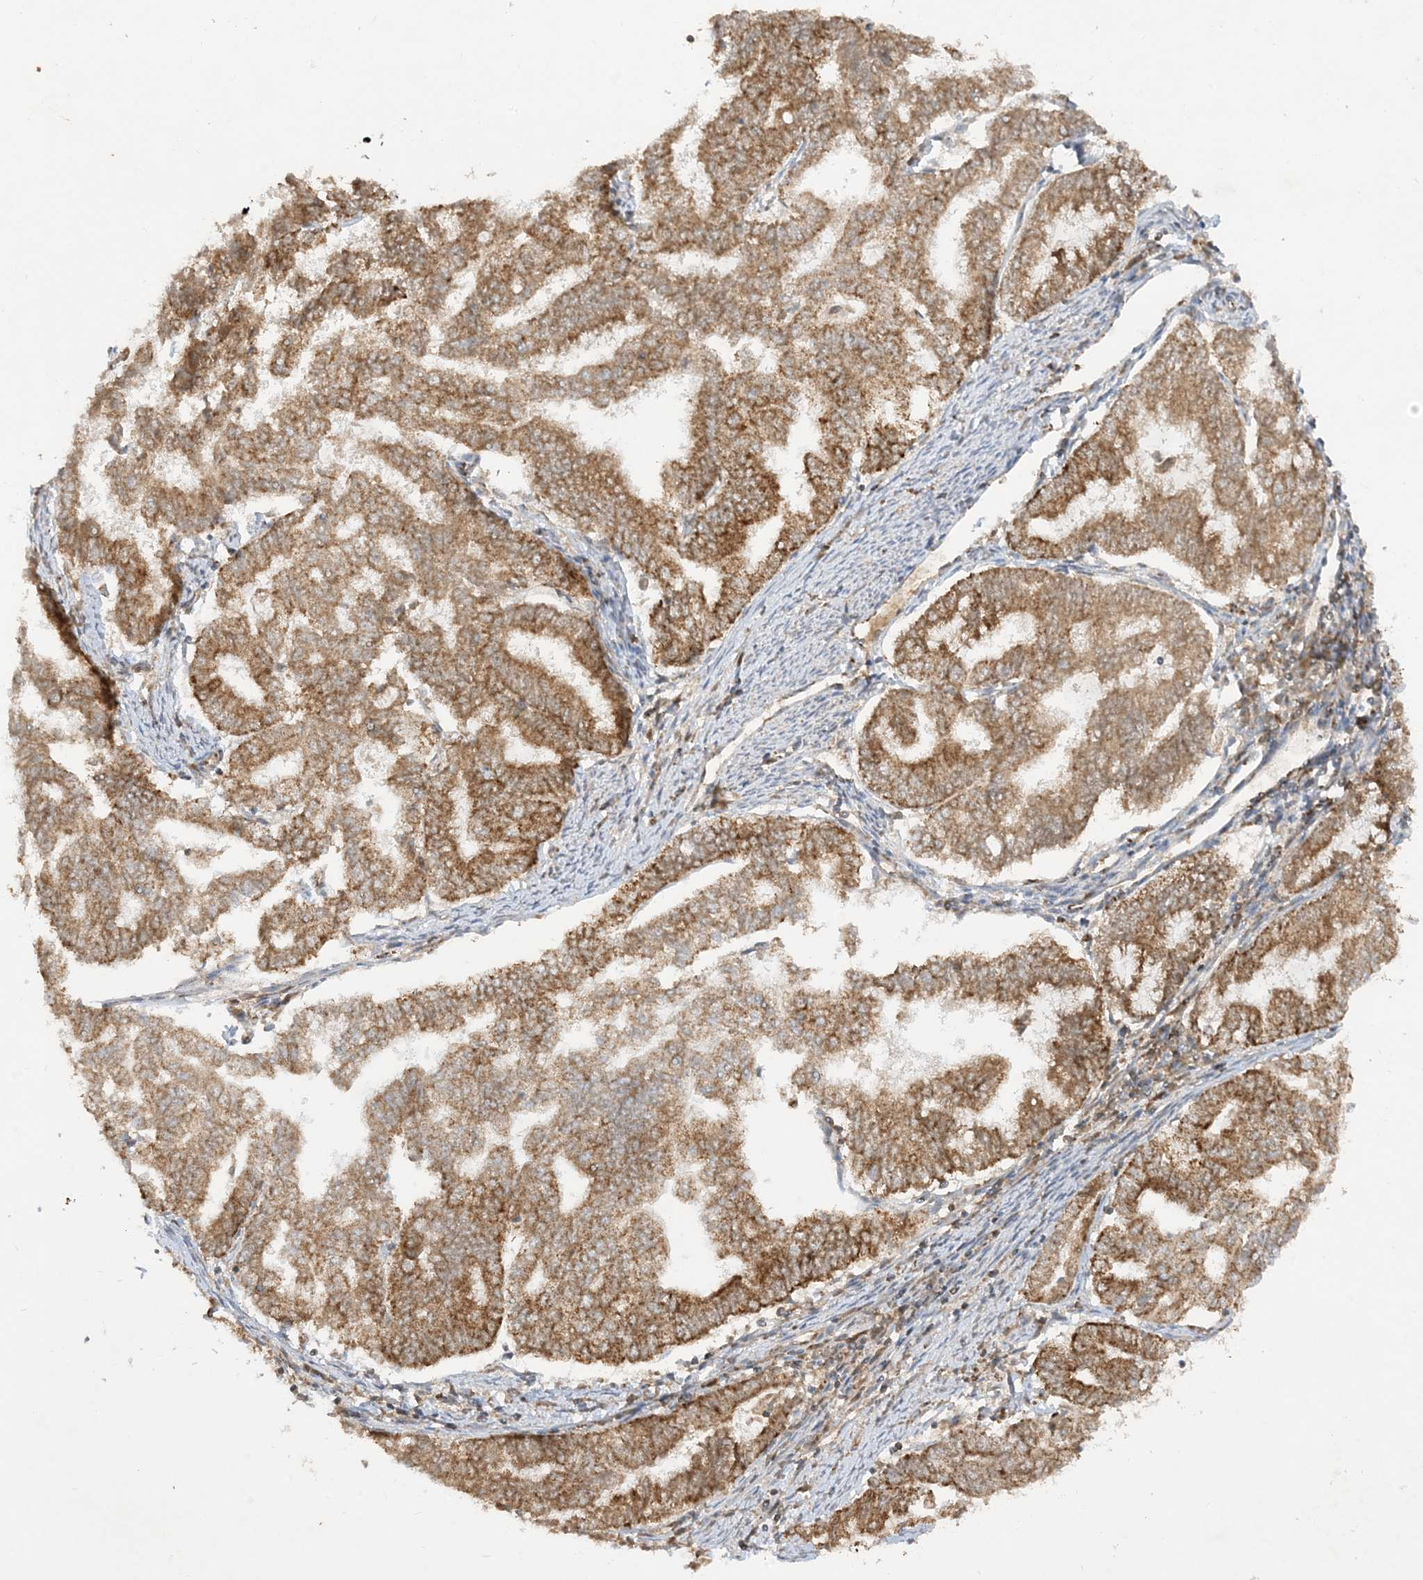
{"staining": {"intensity": "moderate", "quantity": ">75%", "location": "cytoplasmic/membranous"}, "tissue": "endometrial cancer", "cell_type": "Tumor cells", "image_type": "cancer", "snomed": [{"axis": "morphology", "description": "Adenocarcinoma, NOS"}, {"axis": "topography", "description": "Endometrium"}], "caption": "Approximately >75% of tumor cells in endometrial cancer reveal moderate cytoplasmic/membranous protein positivity as visualized by brown immunohistochemical staining.", "gene": "NDUFAF3", "patient": {"sex": "female", "age": 79}}